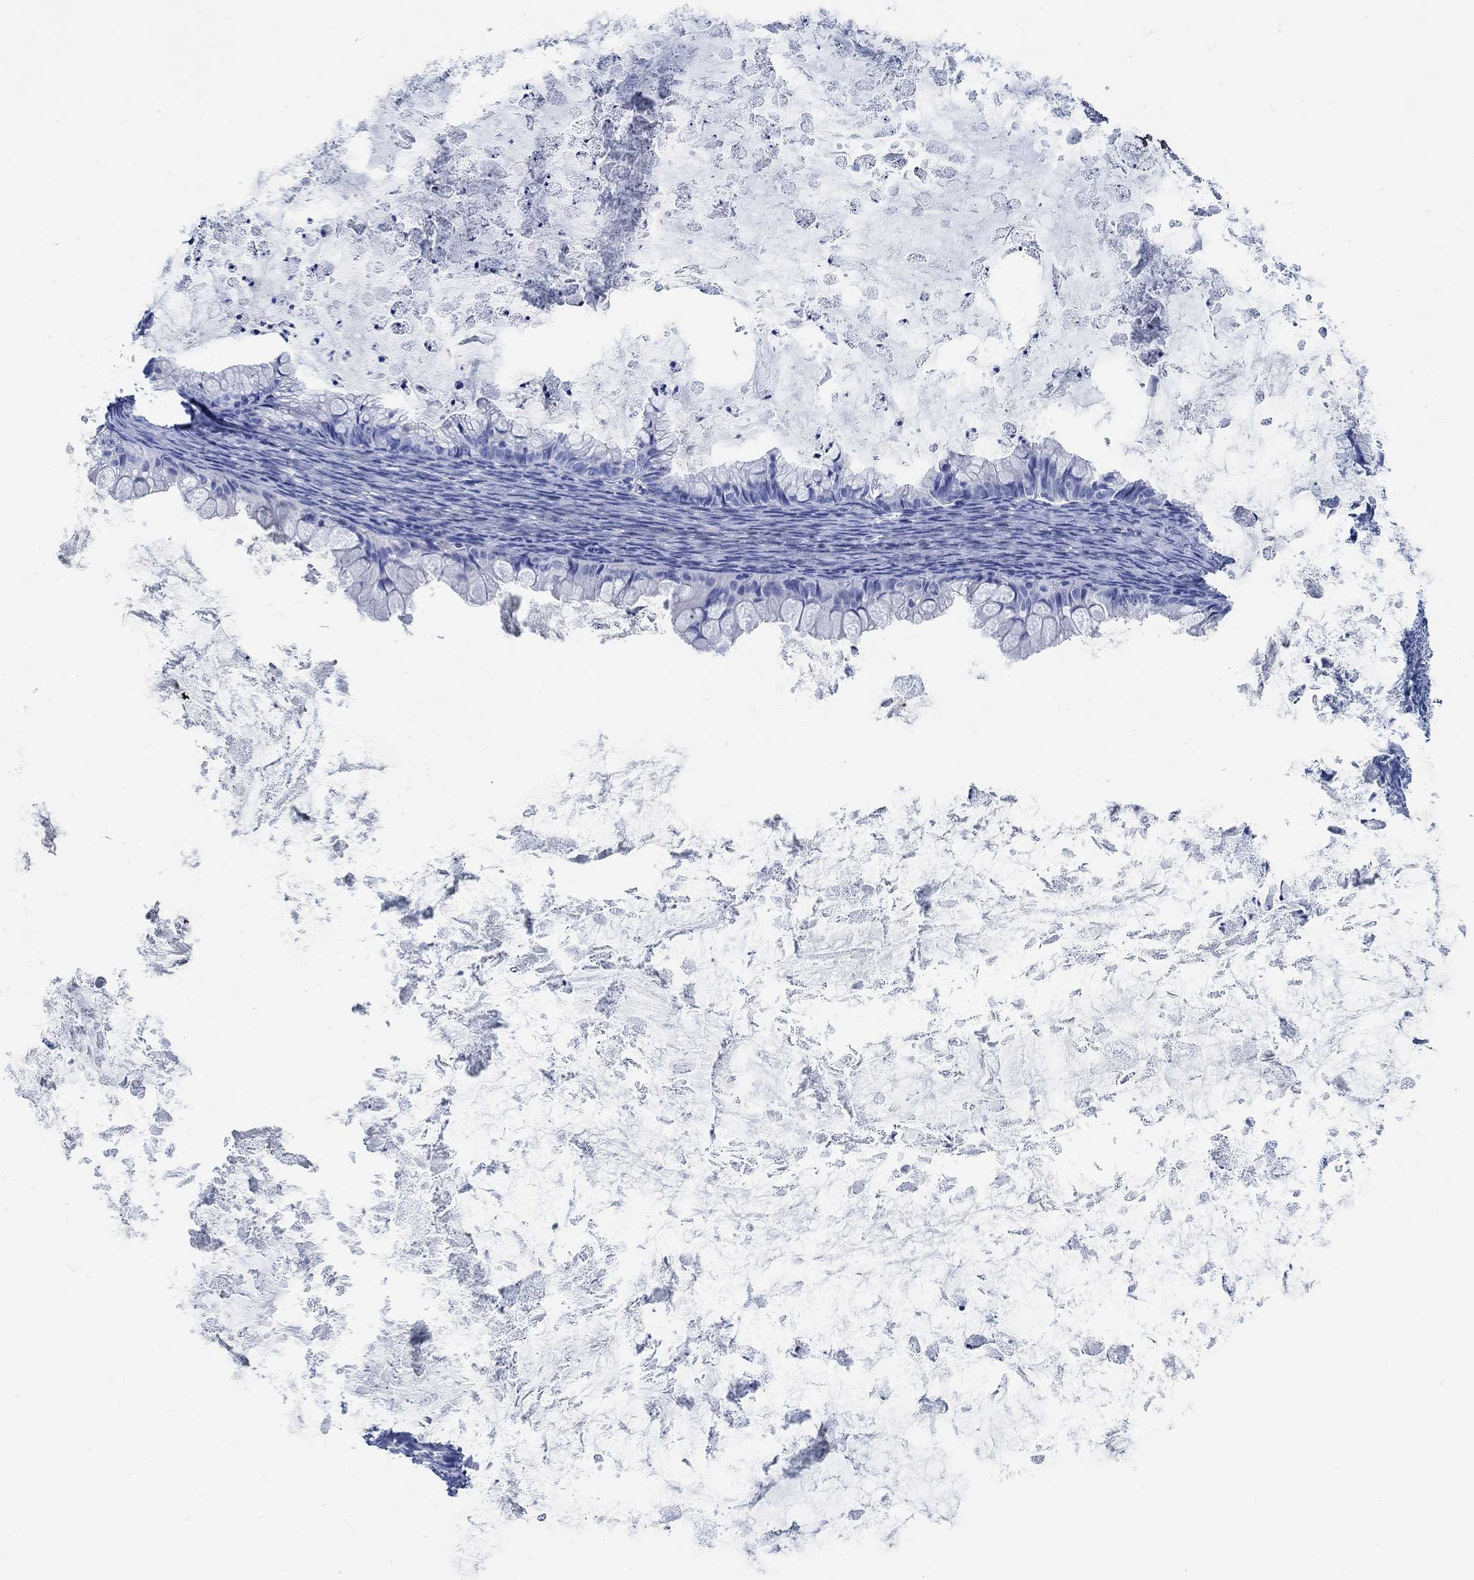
{"staining": {"intensity": "negative", "quantity": "none", "location": "none"}, "tissue": "ovarian cancer", "cell_type": "Tumor cells", "image_type": "cancer", "snomed": [{"axis": "morphology", "description": "Cystadenocarcinoma, mucinous, NOS"}, {"axis": "topography", "description": "Ovary"}], "caption": "Mucinous cystadenocarcinoma (ovarian) was stained to show a protein in brown. There is no significant positivity in tumor cells. The staining was performed using DAB to visualize the protein expression in brown, while the nuclei were stained in blue with hematoxylin (Magnification: 20x).", "gene": "SLC45A1", "patient": {"sex": "female", "age": 35}}